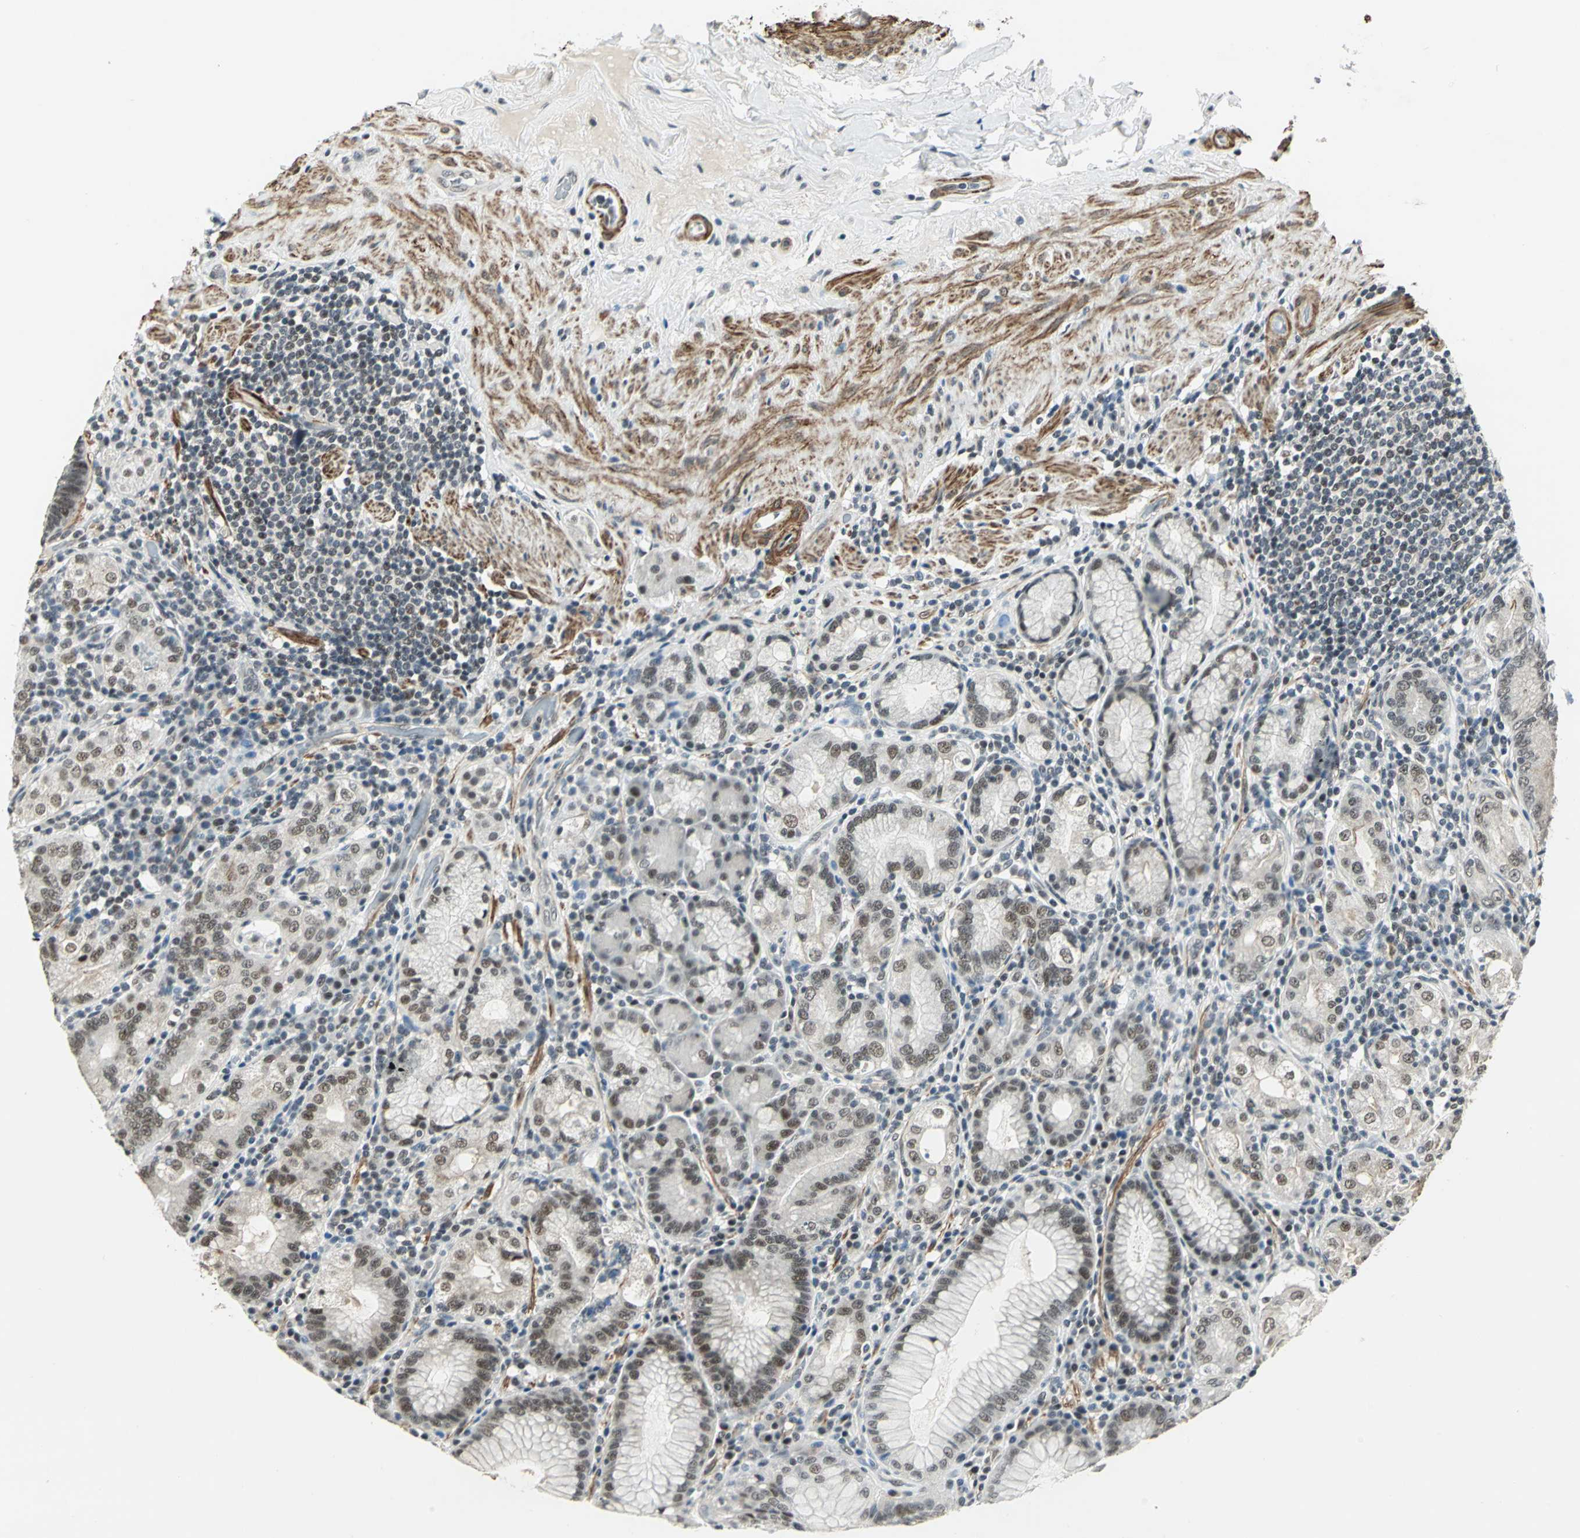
{"staining": {"intensity": "weak", "quantity": "25%-75%", "location": "cytoplasmic/membranous,nuclear"}, "tissue": "stomach", "cell_type": "Glandular cells", "image_type": "normal", "snomed": [{"axis": "morphology", "description": "Normal tissue, NOS"}, {"axis": "topography", "description": "Stomach, lower"}], "caption": "Glandular cells reveal low levels of weak cytoplasmic/membranous,nuclear staining in about 25%-75% of cells in benign human stomach. (IHC, brightfield microscopy, high magnification).", "gene": "MTA1", "patient": {"sex": "female", "age": 76}}